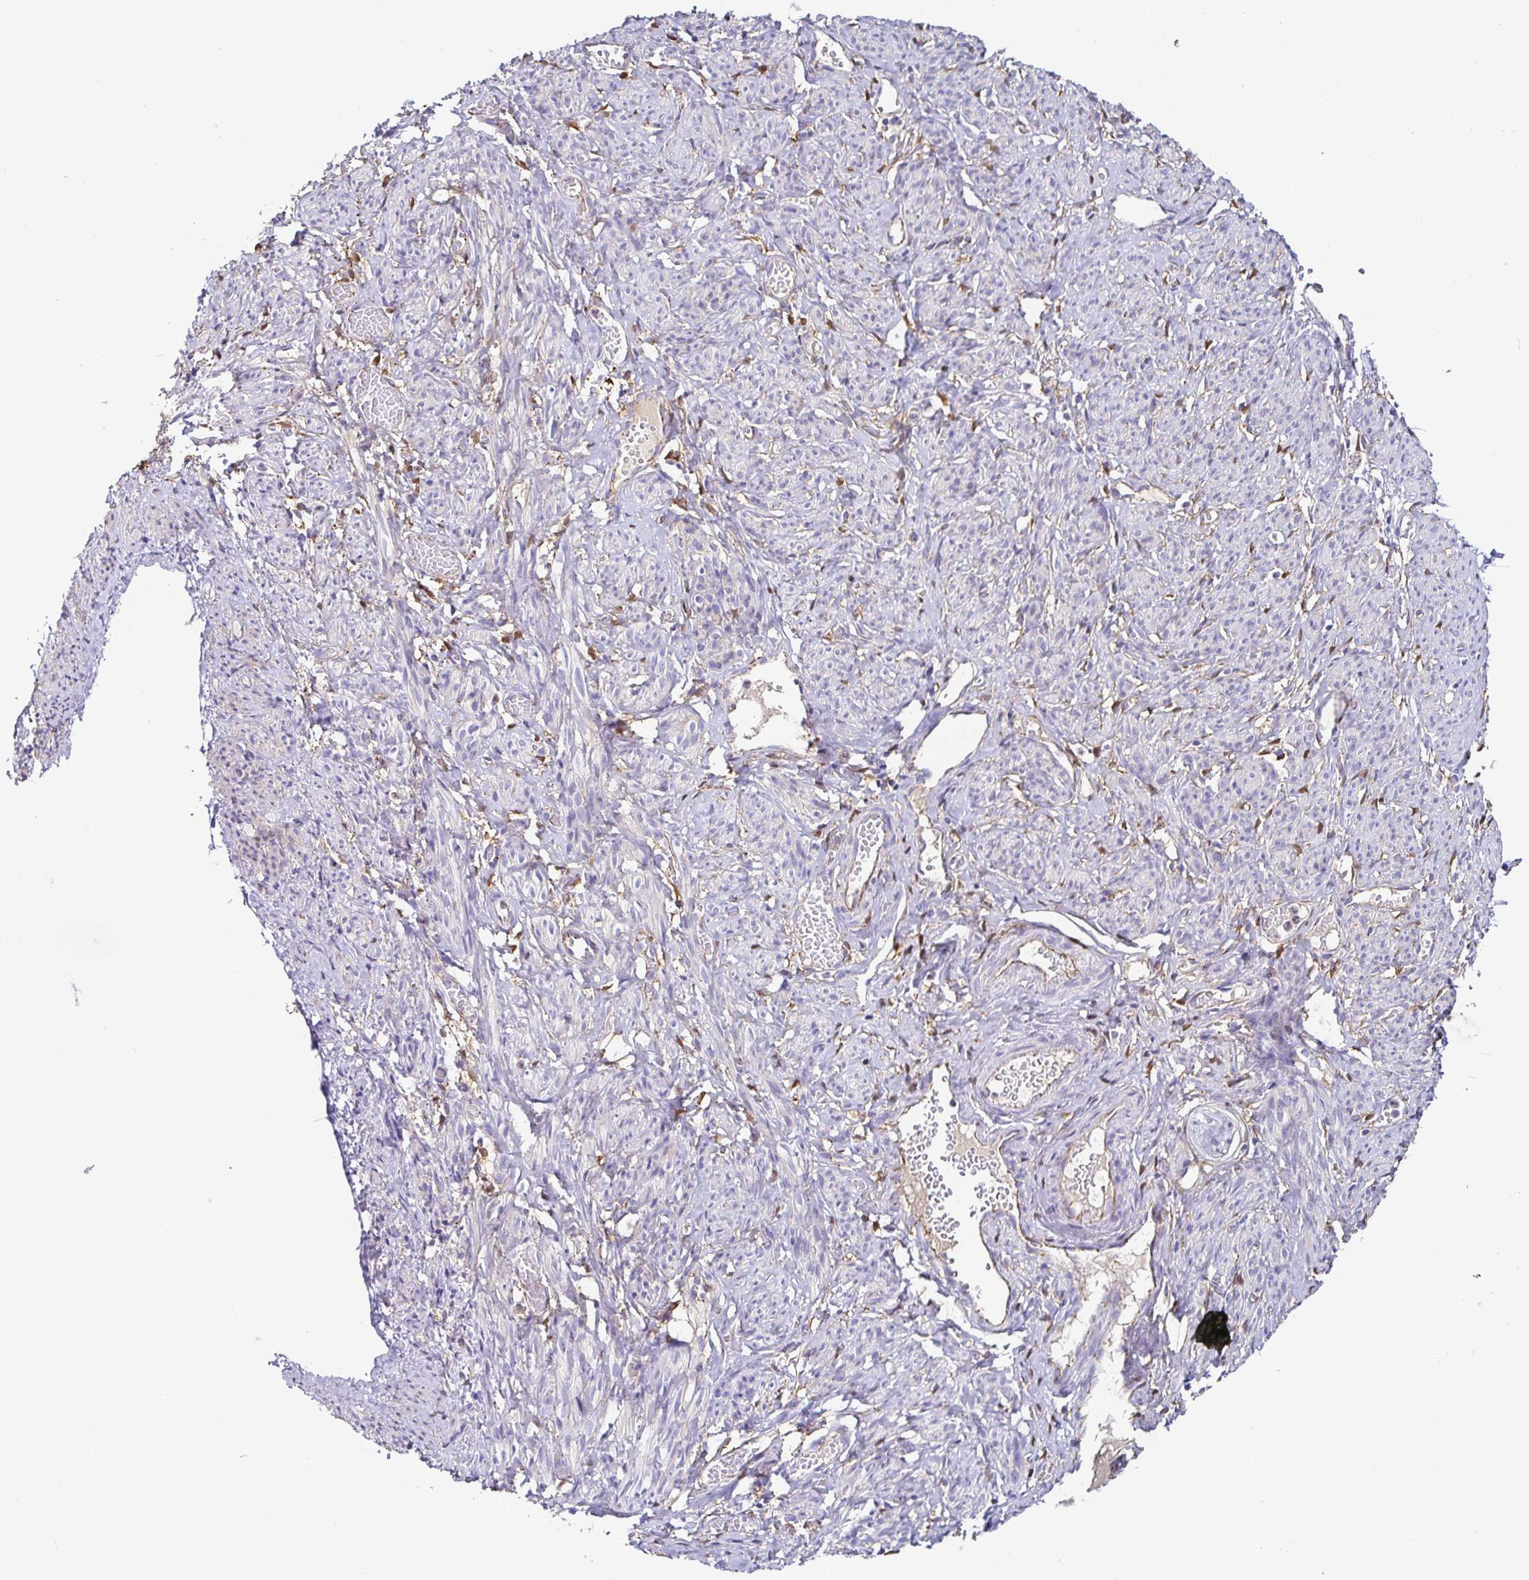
{"staining": {"intensity": "negative", "quantity": "none", "location": "none"}, "tissue": "smooth muscle", "cell_type": "Smooth muscle cells", "image_type": "normal", "snomed": [{"axis": "morphology", "description": "Normal tissue, NOS"}, {"axis": "topography", "description": "Smooth muscle"}], "caption": "Immunohistochemistry photomicrograph of benign human smooth muscle stained for a protein (brown), which displays no expression in smooth muscle cells.", "gene": "PIWIL3", "patient": {"sex": "female", "age": 65}}